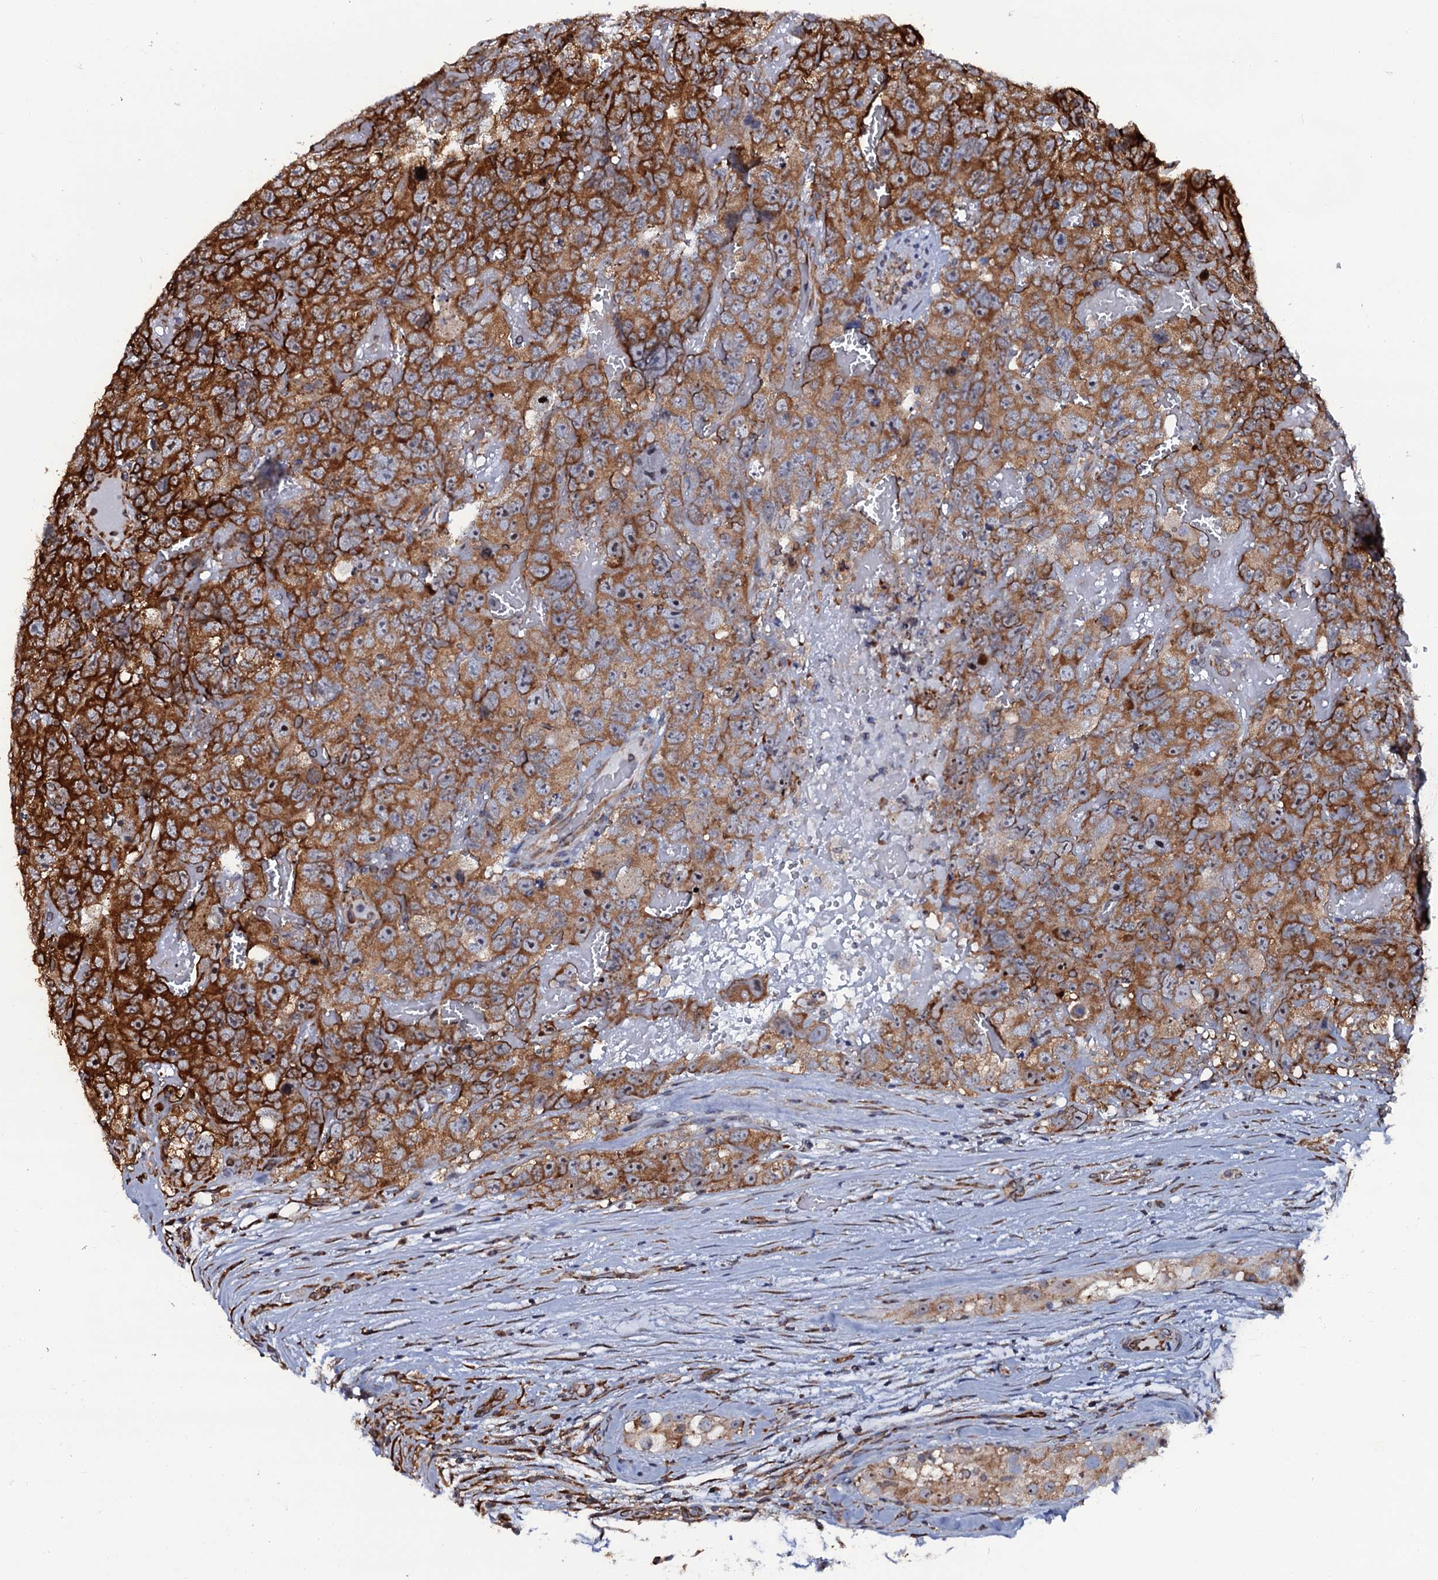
{"staining": {"intensity": "moderate", "quantity": ">75%", "location": "cytoplasmic/membranous"}, "tissue": "testis cancer", "cell_type": "Tumor cells", "image_type": "cancer", "snomed": [{"axis": "morphology", "description": "Carcinoma, Embryonal, NOS"}, {"axis": "topography", "description": "Testis"}], "caption": "Tumor cells demonstrate medium levels of moderate cytoplasmic/membranous expression in approximately >75% of cells in human testis embryonal carcinoma.", "gene": "SPTY2D1", "patient": {"sex": "male", "age": 45}}